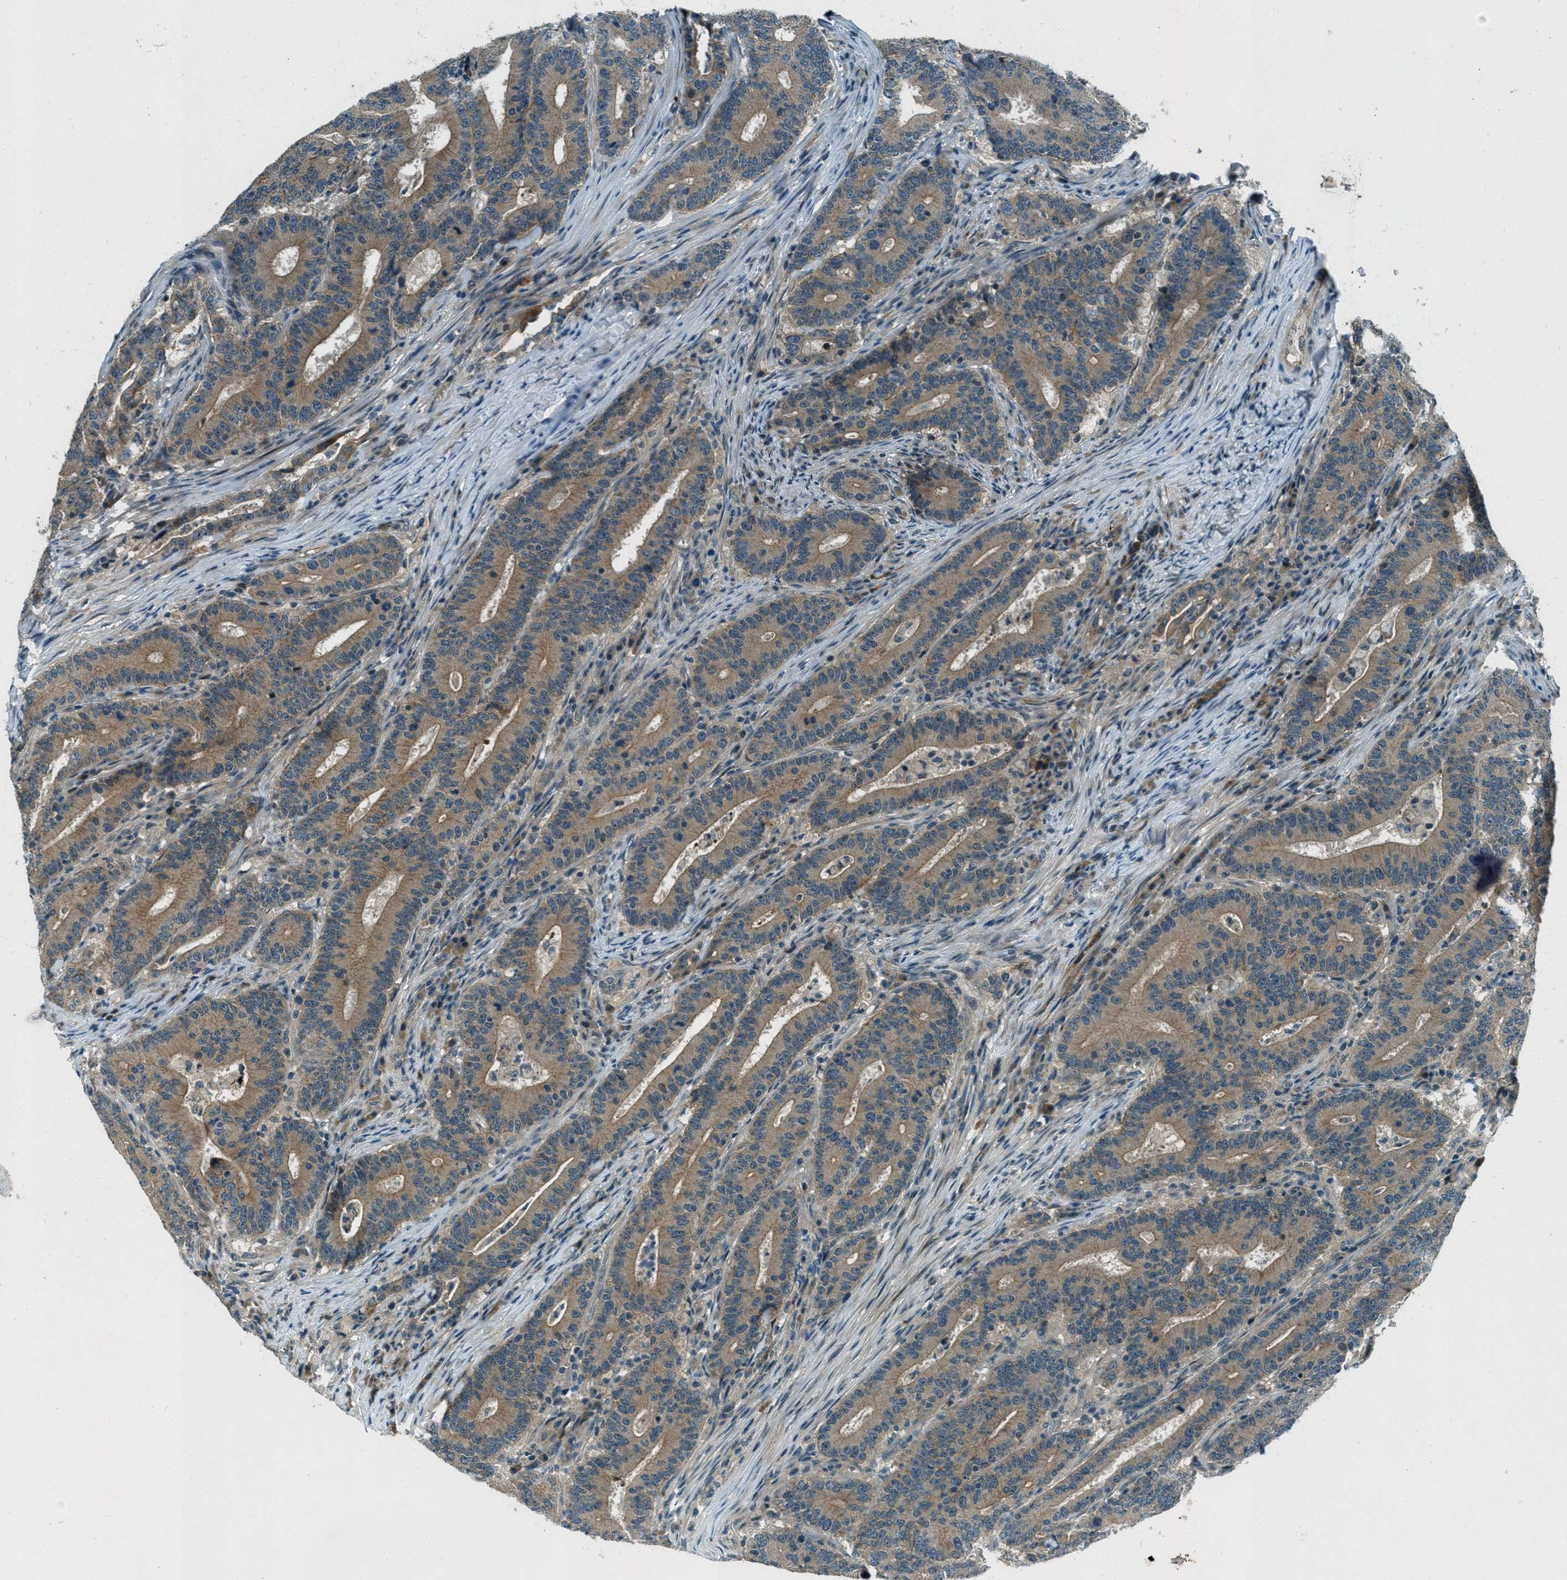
{"staining": {"intensity": "moderate", "quantity": ">75%", "location": "cytoplasmic/membranous"}, "tissue": "colorectal cancer", "cell_type": "Tumor cells", "image_type": "cancer", "snomed": [{"axis": "morphology", "description": "Adenocarcinoma, NOS"}, {"axis": "topography", "description": "Colon"}], "caption": "Tumor cells exhibit medium levels of moderate cytoplasmic/membranous expression in about >75% of cells in colorectal cancer.", "gene": "STK11", "patient": {"sex": "female", "age": 66}}